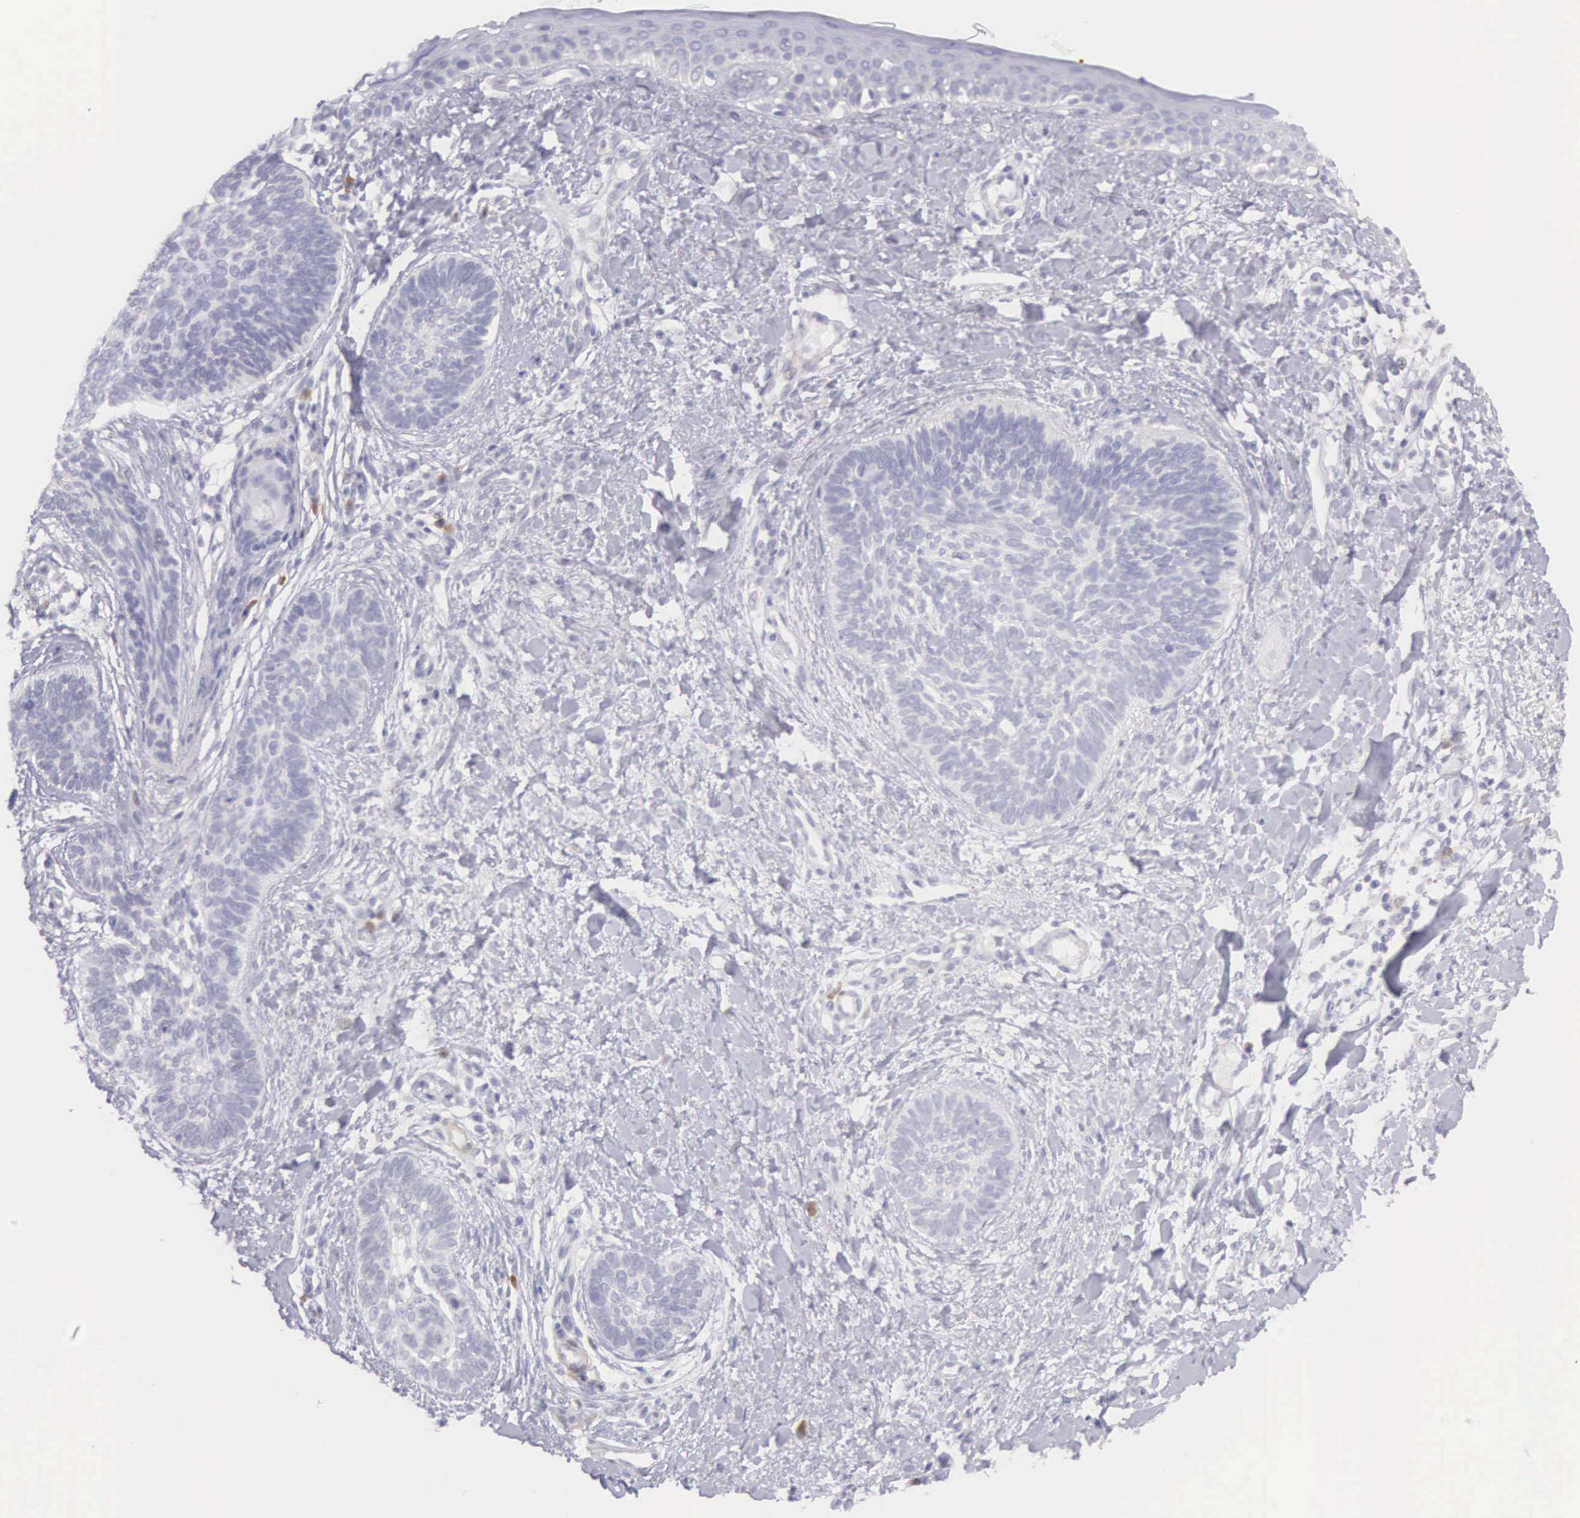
{"staining": {"intensity": "negative", "quantity": "none", "location": "none"}, "tissue": "skin cancer", "cell_type": "Tumor cells", "image_type": "cancer", "snomed": [{"axis": "morphology", "description": "Basal cell carcinoma"}, {"axis": "topography", "description": "Skin"}], "caption": "Immunohistochemistry image of neoplastic tissue: human basal cell carcinoma (skin) stained with DAB (3,3'-diaminobenzidine) reveals no significant protein expression in tumor cells. Nuclei are stained in blue.", "gene": "ARFGAP3", "patient": {"sex": "female", "age": 81}}